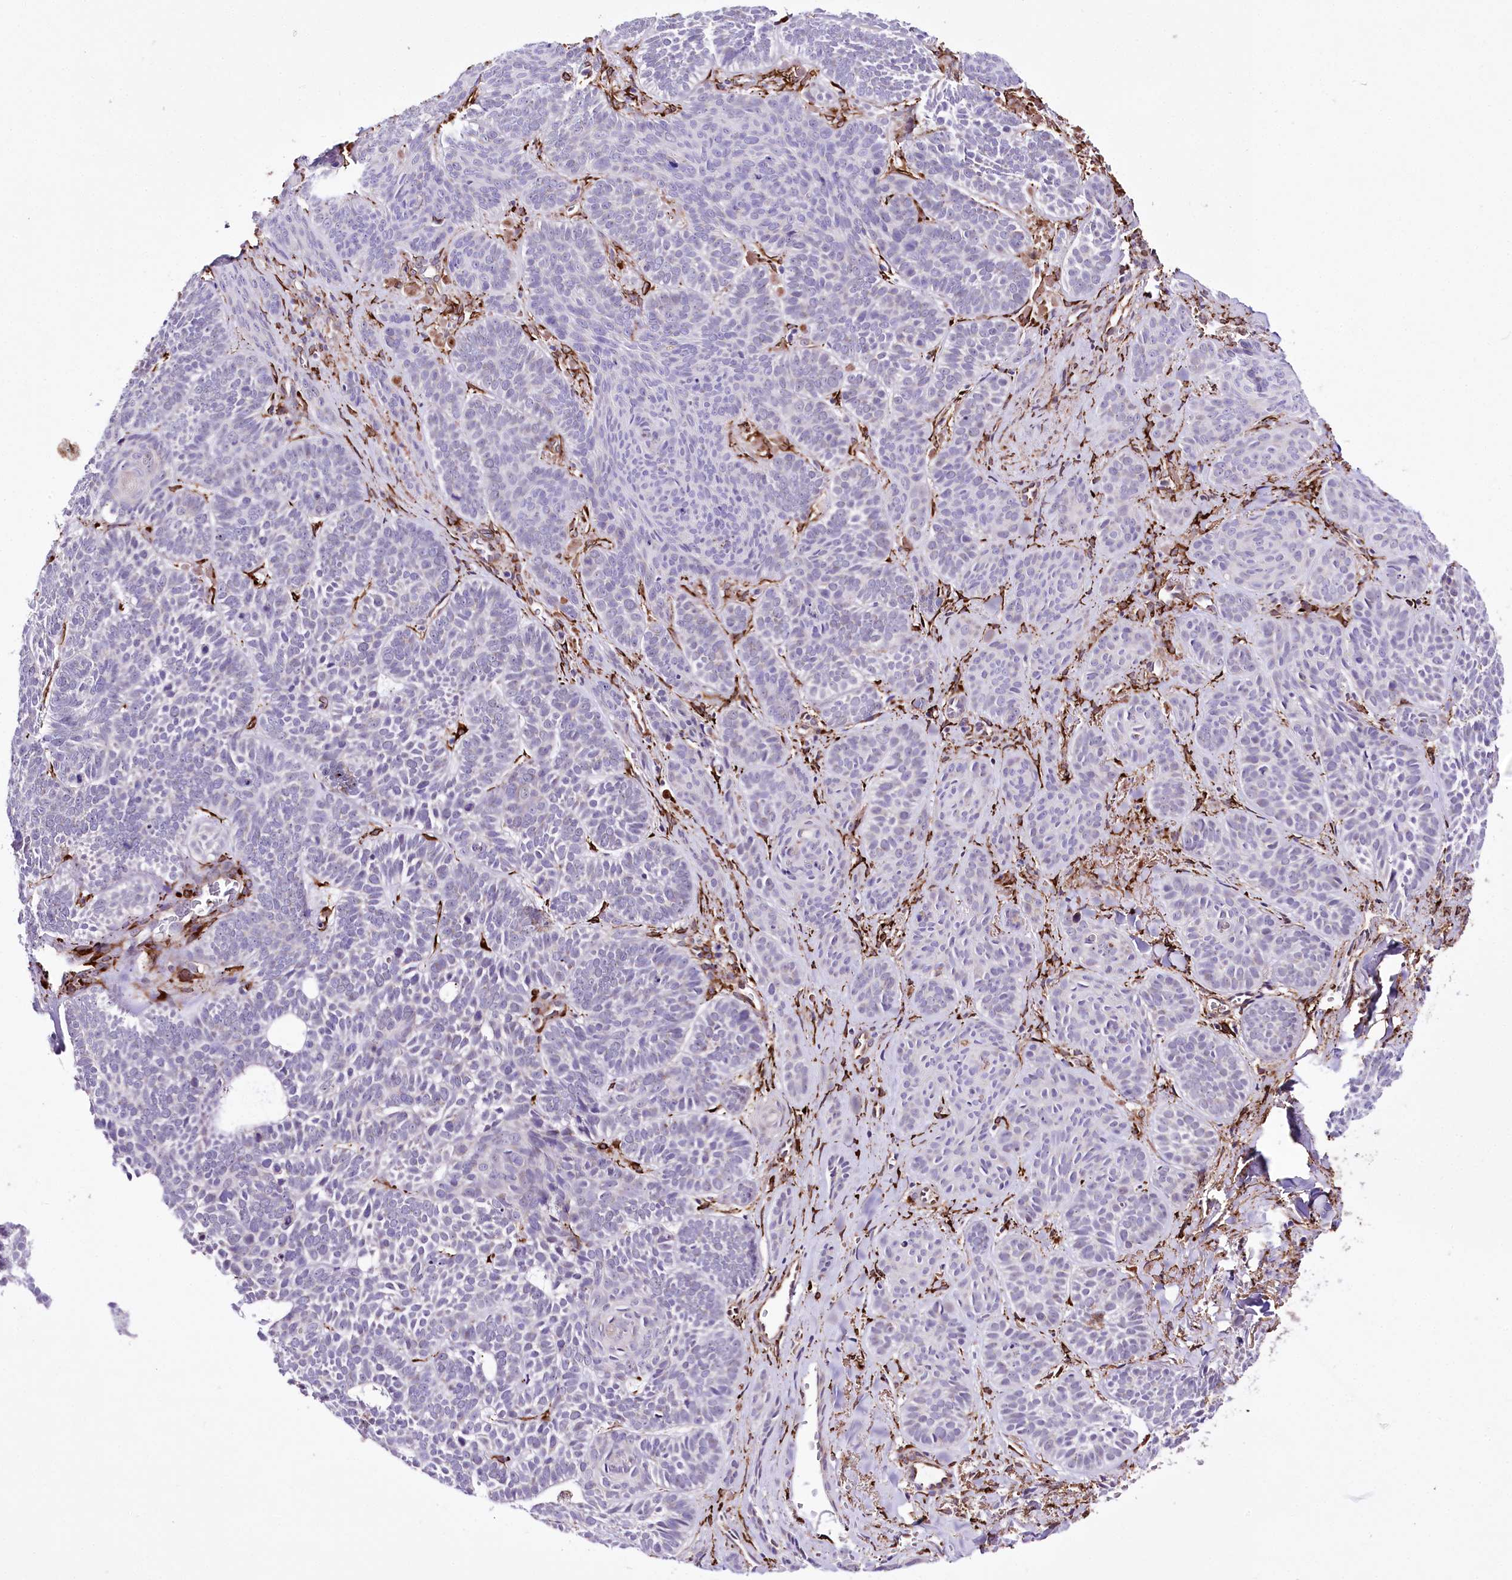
{"staining": {"intensity": "negative", "quantity": "none", "location": "none"}, "tissue": "skin cancer", "cell_type": "Tumor cells", "image_type": "cancer", "snomed": [{"axis": "morphology", "description": "Basal cell carcinoma"}, {"axis": "topography", "description": "Skin"}], "caption": "A histopathology image of skin cancer stained for a protein demonstrates no brown staining in tumor cells.", "gene": "WWC1", "patient": {"sex": "male", "age": 85}}